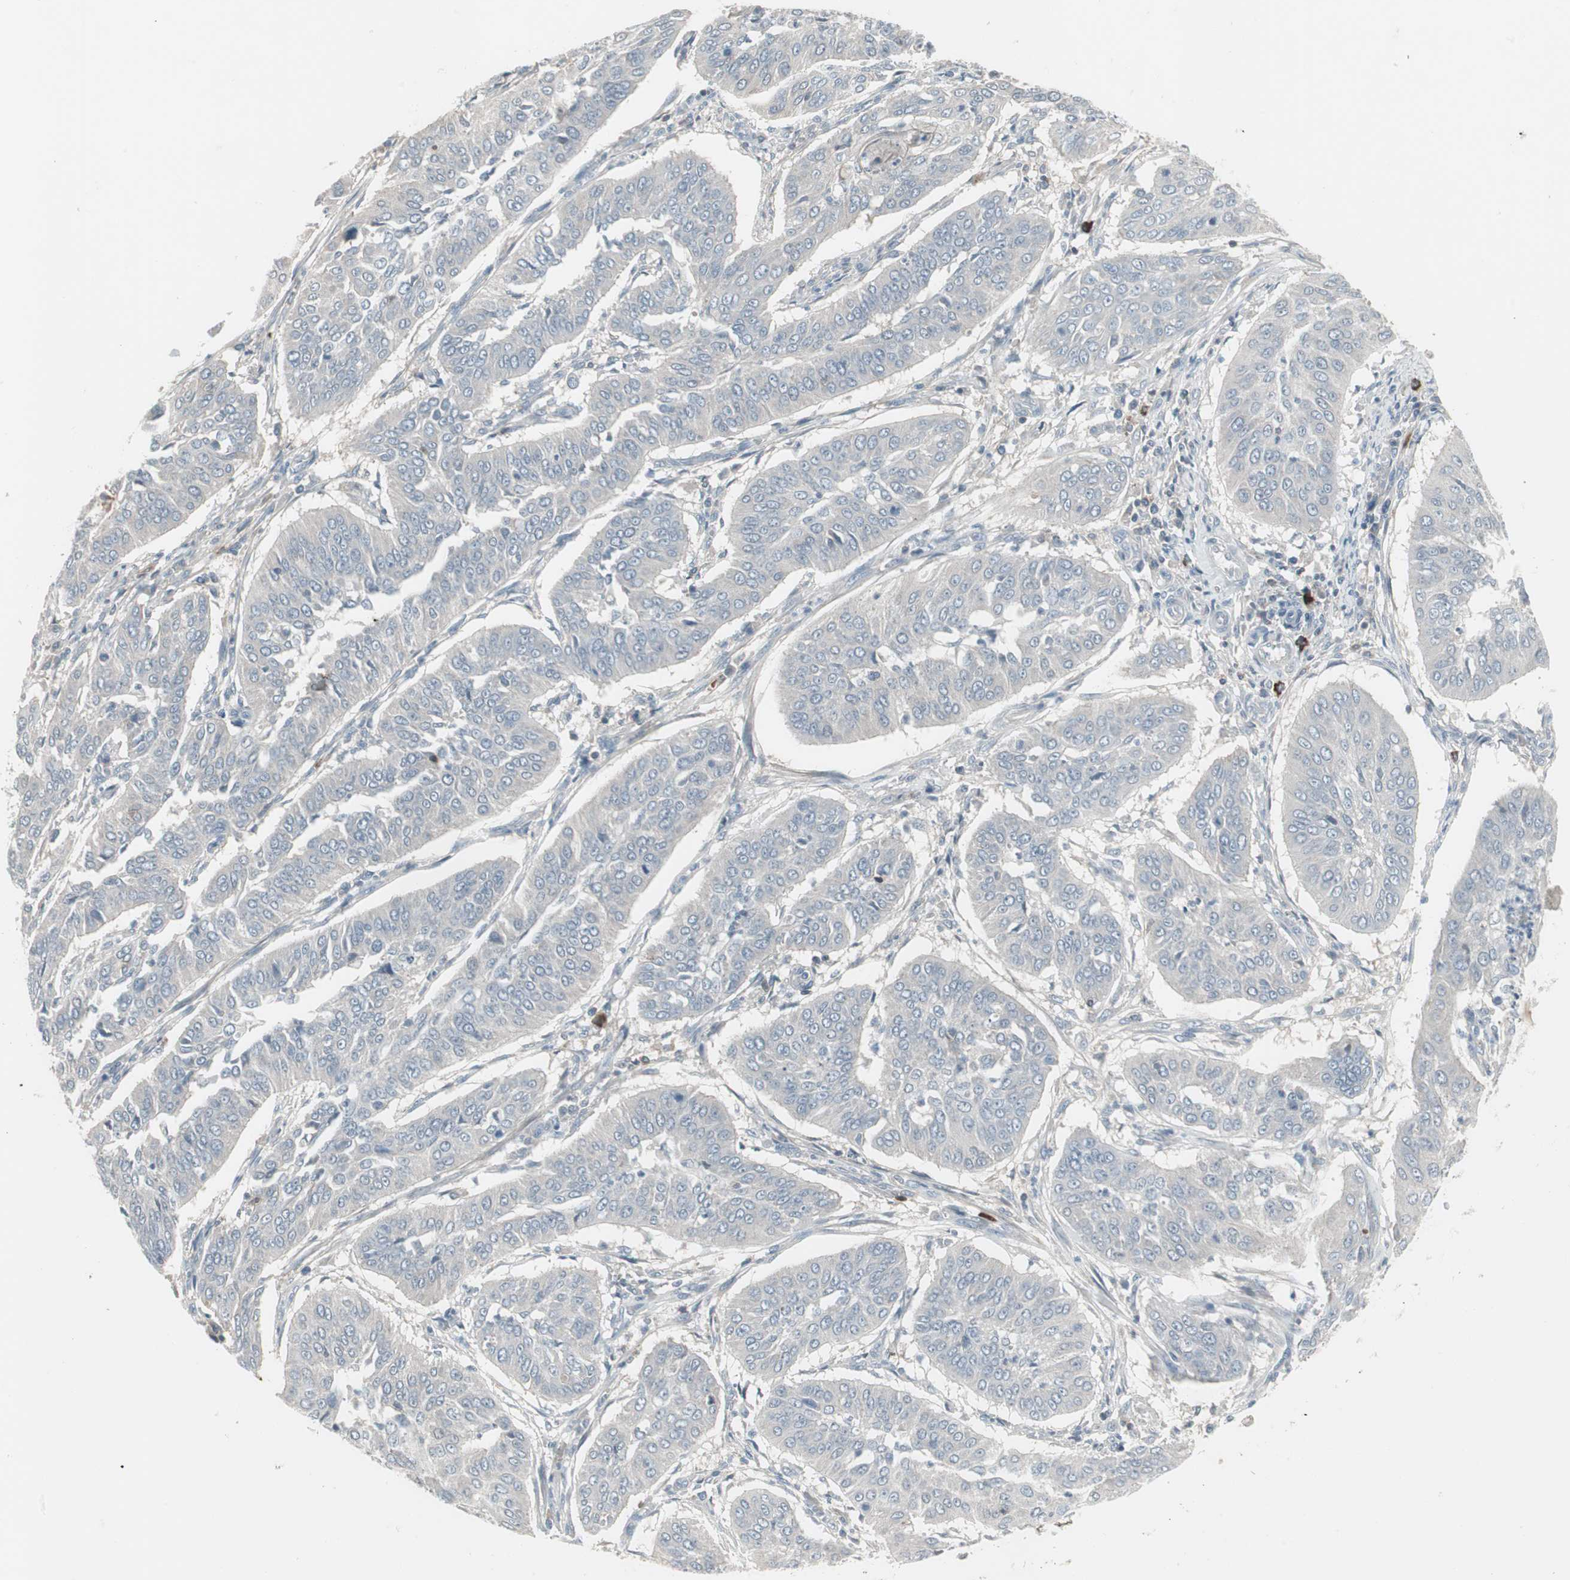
{"staining": {"intensity": "negative", "quantity": "none", "location": "none"}, "tissue": "cervical cancer", "cell_type": "Tumor cells", "image_type": "cancer", "snomed": [{"axis": "morphology", "description": "Normal tissue, NOS"}, {"axis": "morphology", "description": "Squamous cell carcinoma, NOS"}, {"axis": "topography", "description": "Cervix"}], "caption": "The IHC histopathology image has no significant expression in tumor cells of cervical cancer tissue. (DAB immunohistochemistry (IHC) visualized using brightfield microscopy, high magnification).", "gene": "ZSCAN32", "patient": {"sex": "female", "age": 39}}